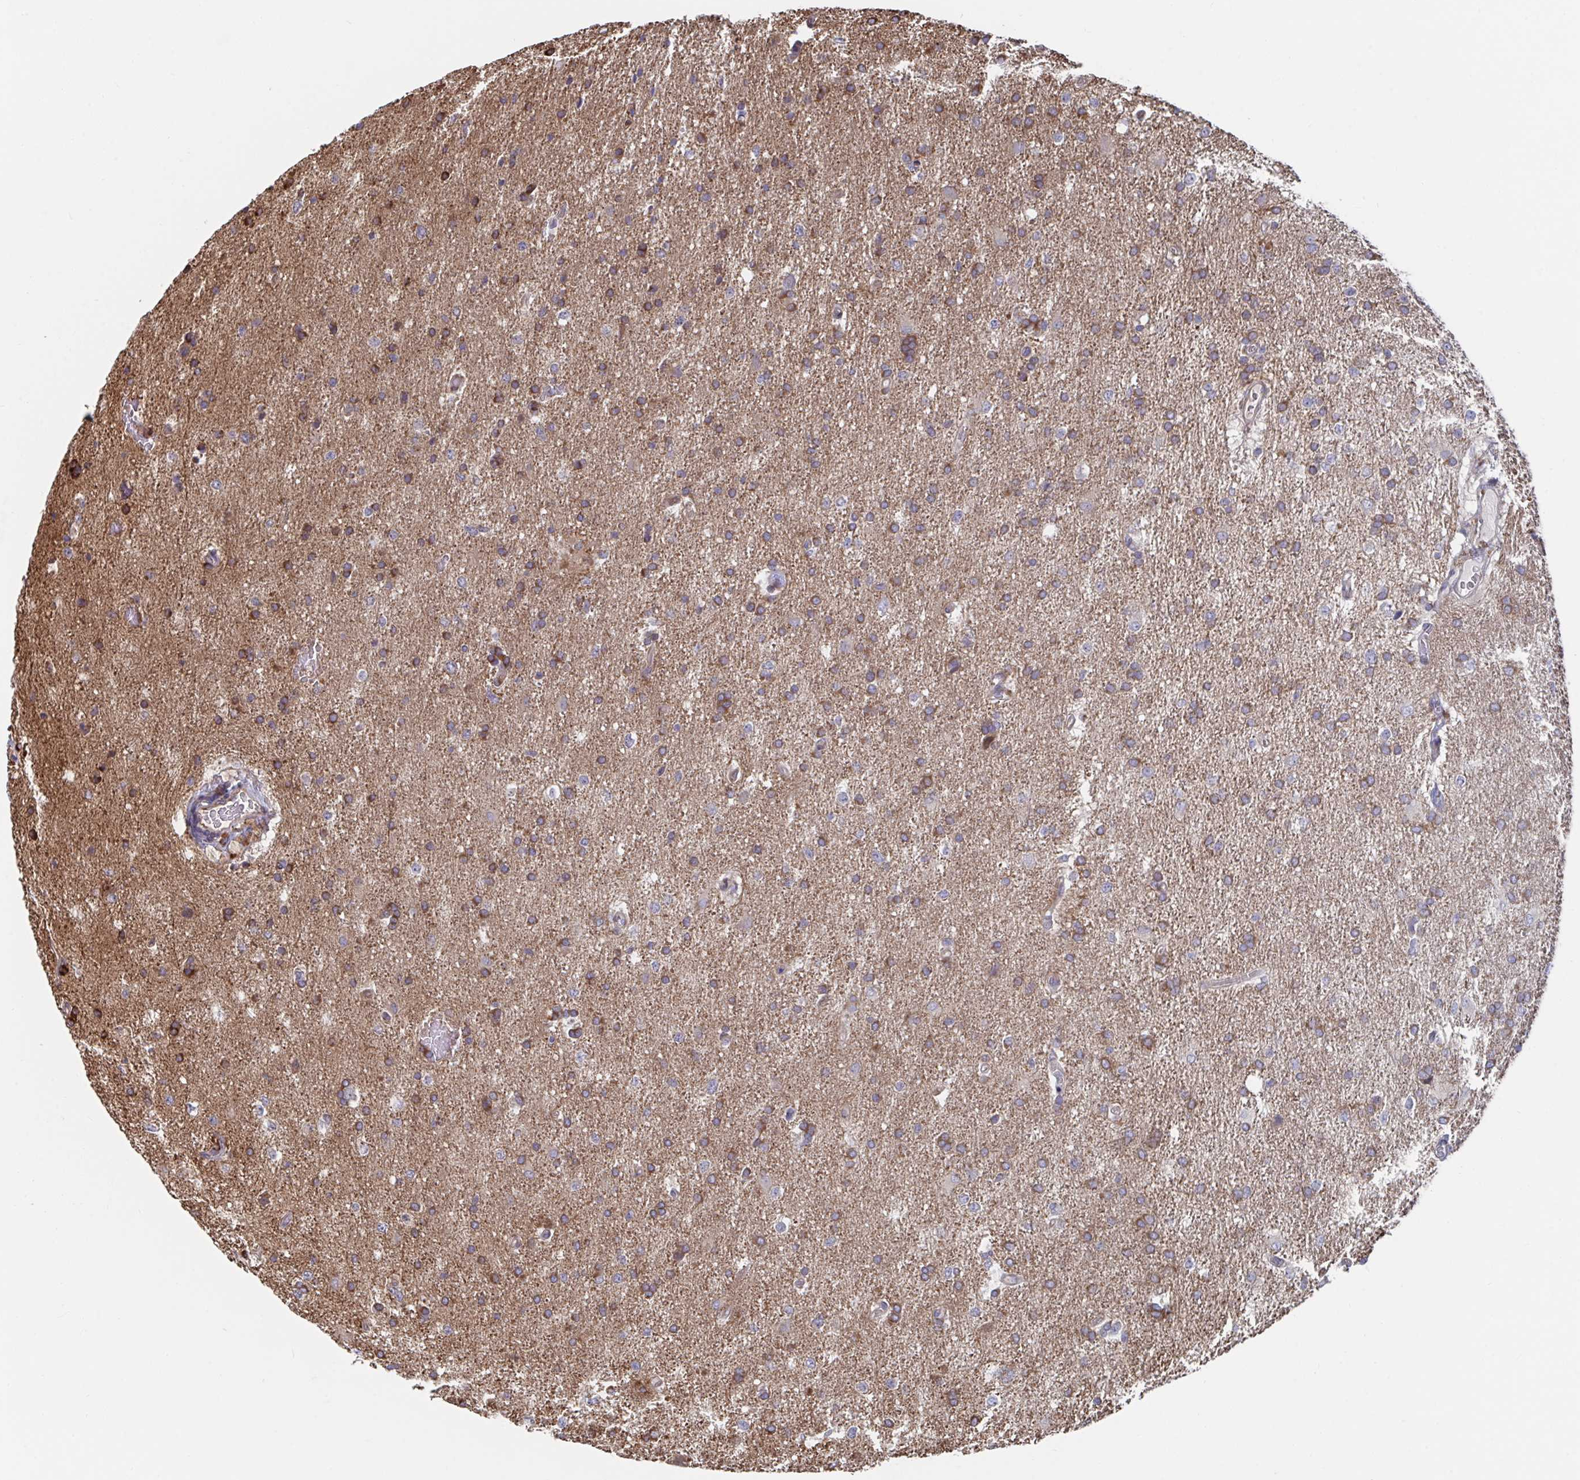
{"staining": {"intensity": "moderate", "quantity": ">75%", "location": "cytoplasmic/membranous"}, "tissue": "glioma", "cell_type": "Tumor cells", "image_type": "cancer", "snomed": [{"axis": "morphology", "description": "Glioma, malignant, High grade"}, {"axis": "topography", "description": "Brain"}], "caption": "Immunohistochemistry (IHC) (DAB) staining of malignant high-grade glioma exhibits moderate cytoplasmic/membranous protein positivity in approximately >75% of tumor cells.", "gene": "FJX1", "patient": {"sex": "male", "age": 68}}